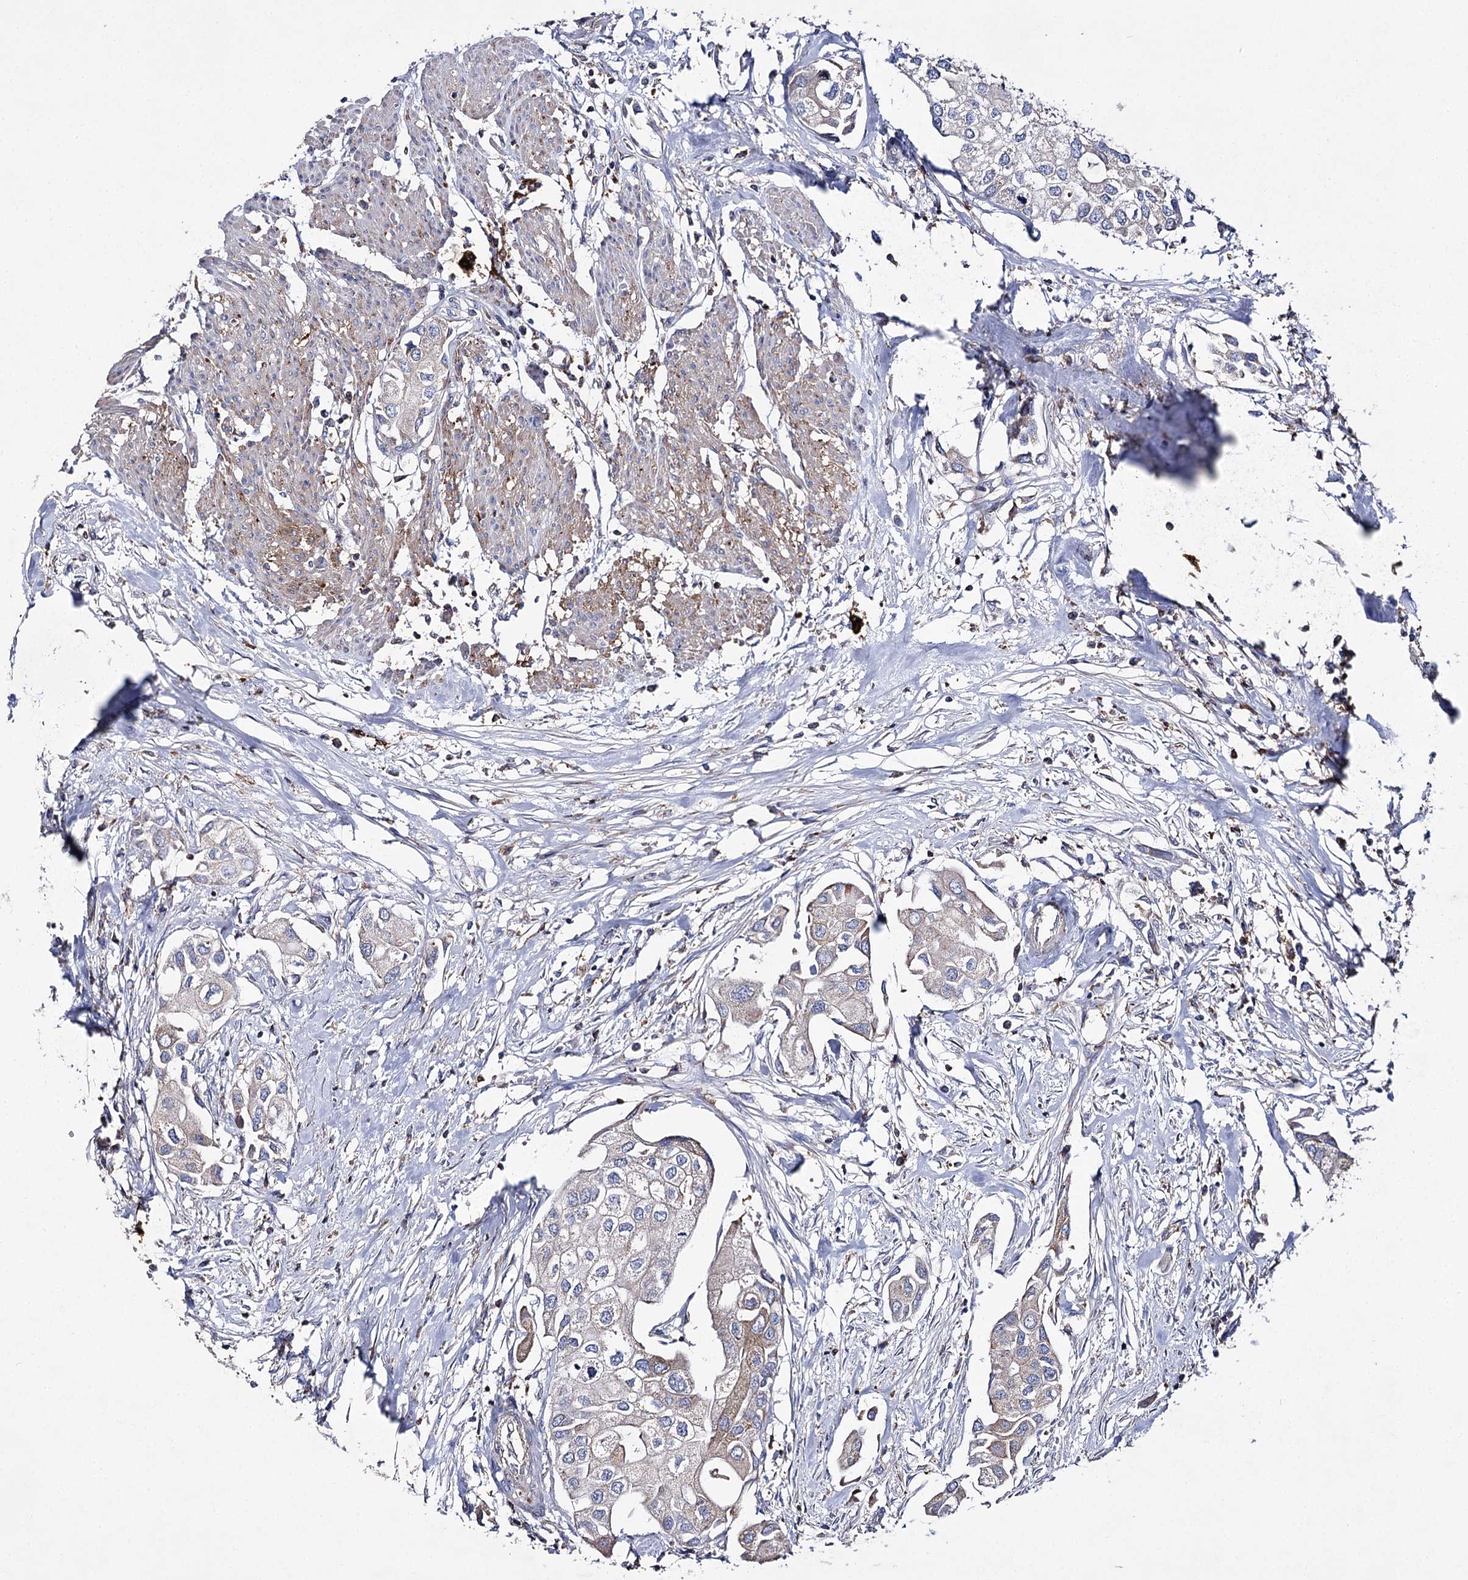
{"staining": {"intensity": "weak", "quantity": "<25%", "location": "cytoplasmic/membranous"}, "tissue": "urothelial cancer", "cell_type": "Tumor cells", "image_type": "cancer", "snomed": [{"axis": "morphology", "description": "Urothelial carcinoma, High grade"}, {"axis": "topography", "description": "Urinary bladder"}], "caption": "An immunohistochemistry (IHC) micrograph of urothelial carcinoma (high-grade) is shown. There is no staining in tumor cells of urothelial carcinoma (high-grade). (DAB (3,3'-diaminobenzidine) IHC visualized using brightfield microscopy, high magnification).", "gene": "COX15", "patient": {"sex": "male", "age": 64}}